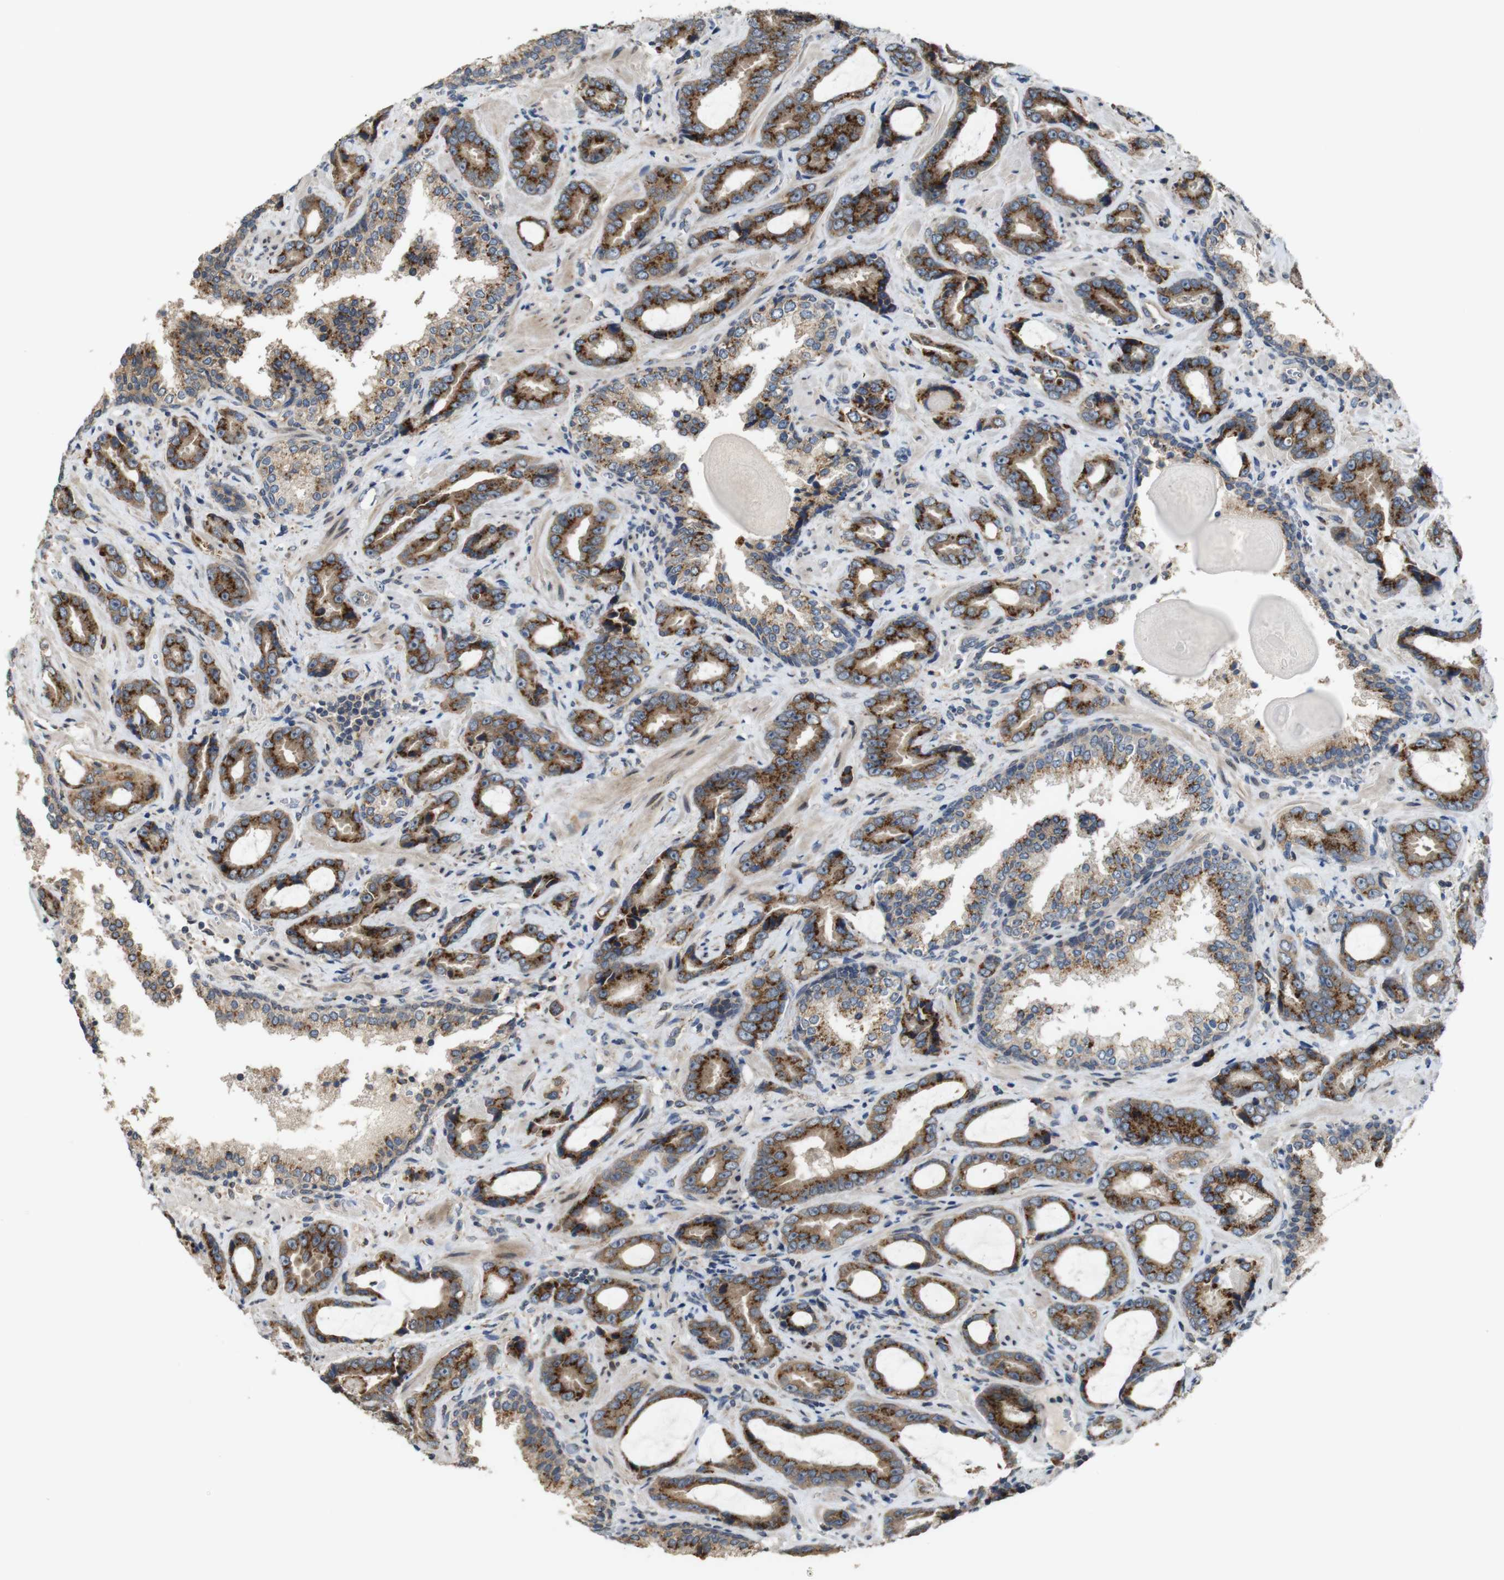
{"staining": {"intensity": "moderate", "quantity": ">75%", "location": "cytoplasmic/membranous"}, "tissue": "prostate cancer", "cell_type": "Tumor cells", "image_type": "cancer", "snomed": [{"axis": "morphology", "description": "Adenocarcinoma, Low grade"}, {"axis": "topography", "description": "Prostate"}], "caption": "Human prostate adenocarcinoma (low-grade) stained with a brown dye shows moderate cytoplasmic/membranous positive positivity in approximately >75% of tumor cells.", "gene": "EFCAB14", "patient": {"sex": "male", "age": 60}}